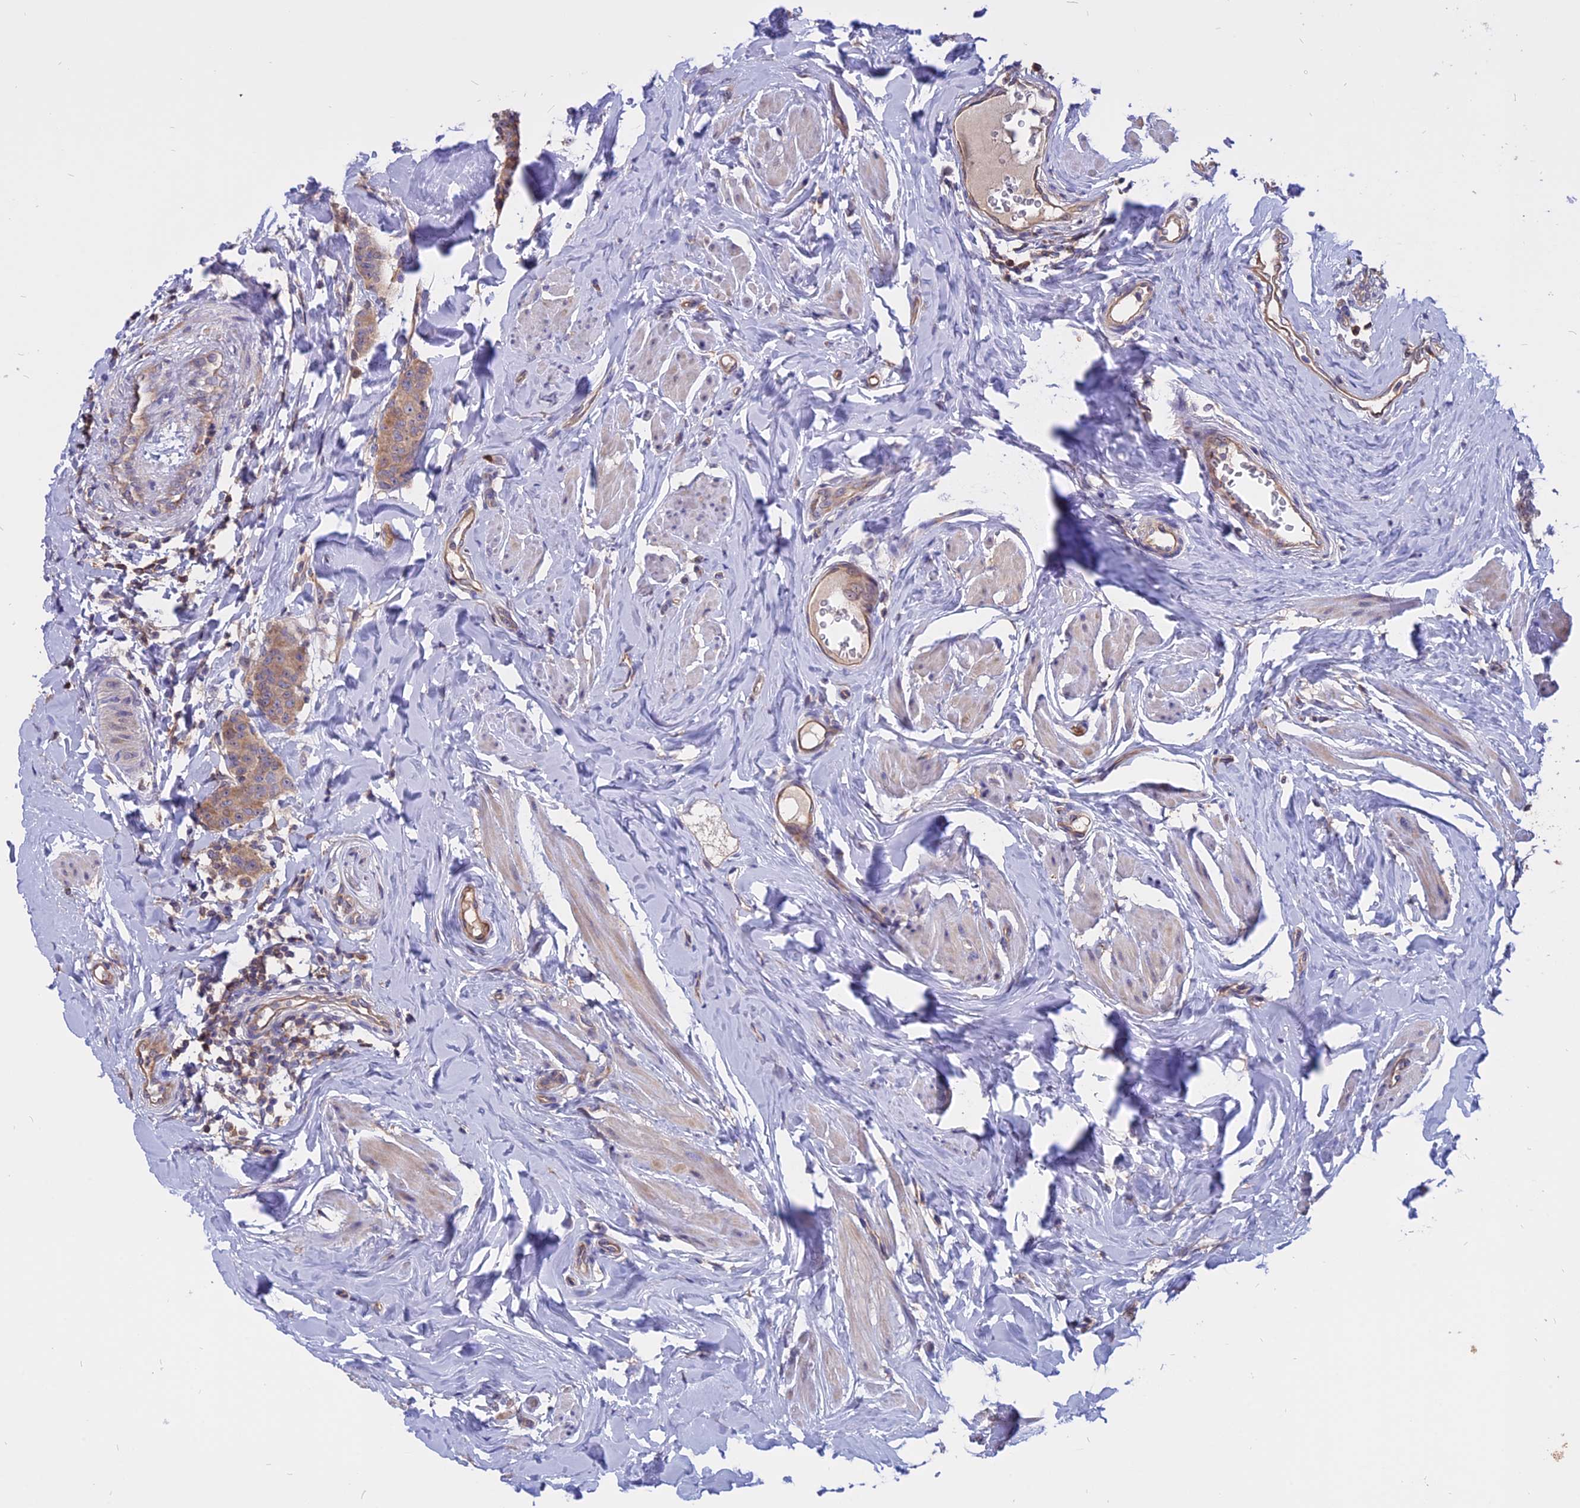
{"staining": {"intensity": "weak", "quantity": ">75%", "location": "cytoplasmic/membranous"}, "tissue": "breast cancer", "cell_type": "Tumor cells", "image_type": "cancer", "snomed": [{"axis": "morphology", "description": "Duct carcinoma"}, {"axis": "topography", "description": "Breast"}], "caption": "IHC of human breast cancer (invasive ductal carcinoma) exhibits low levels of weak cytoplasmic/membranous expression in approximately >75% of tumor cells.", "gene": "CARMIL2", "patient": {"sex": "female", "age": 40}}